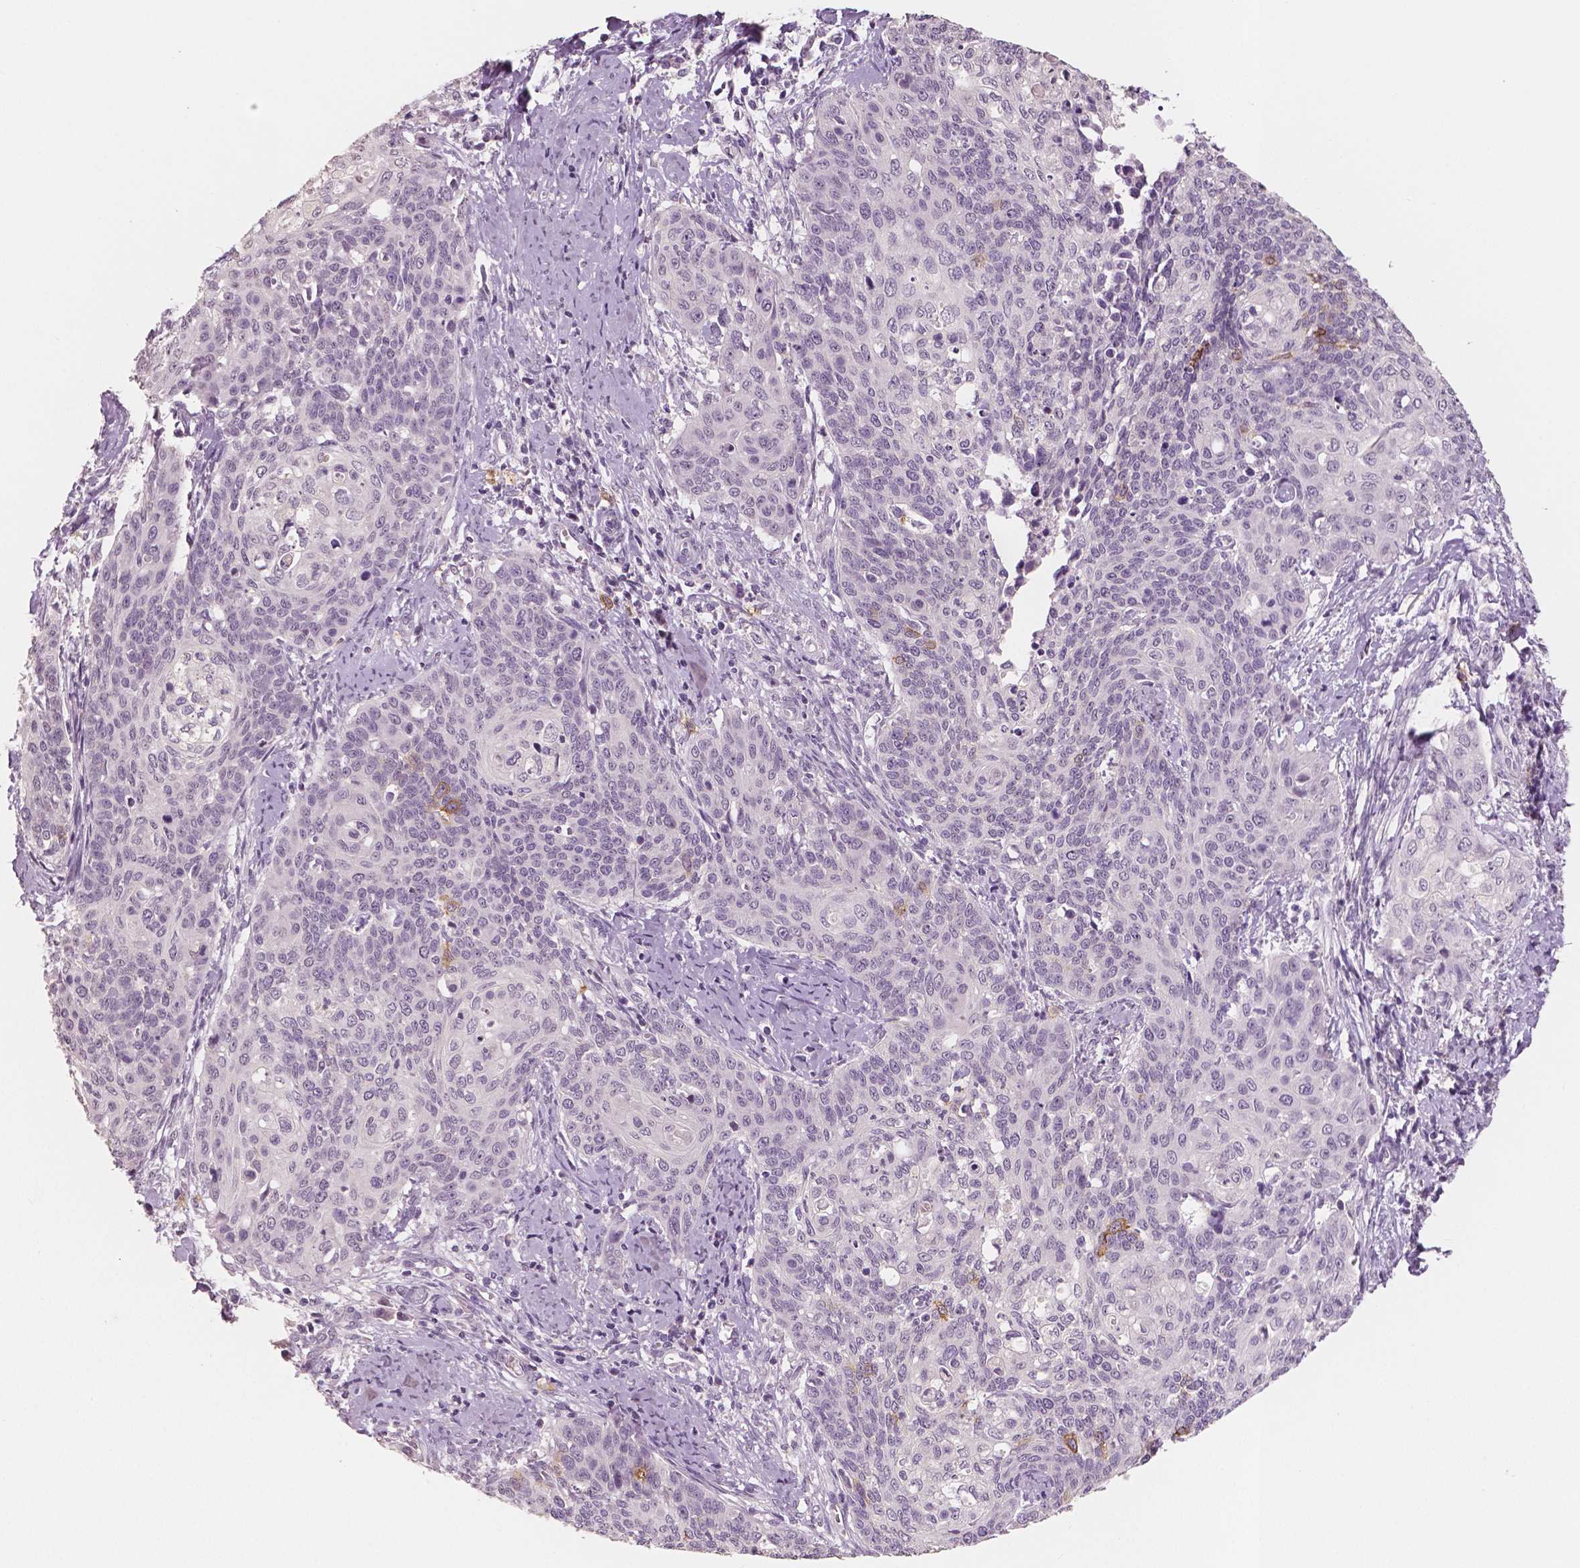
{"staining": {"intensity": "moderate", "quantity": "25%-75%", "location": "cytoplasmic/membranous"}, "tissue": "cervical cancer", "cell_type": "Tumor cells", "image_type": "cancer", "snomed": [{"axis": "morphology", "description": "Normal tissue, NOS"}, {"axis": "morphology", "description": "Squamous cell carcinoma, NOS"}, {"axis": "topography", "description": "Cervix"}], "caption": "Cervical squamous cell carcinoma stained for a protein displays moderate cytoplasmic/membranous positivity in tumor cells. The protein is stained brown, and the nuclei are stained in blue (DAB IHC with brightfield microscopy, high magnification).", "gene": "KIT", "patient": {"sex": "female", "age": 39}}